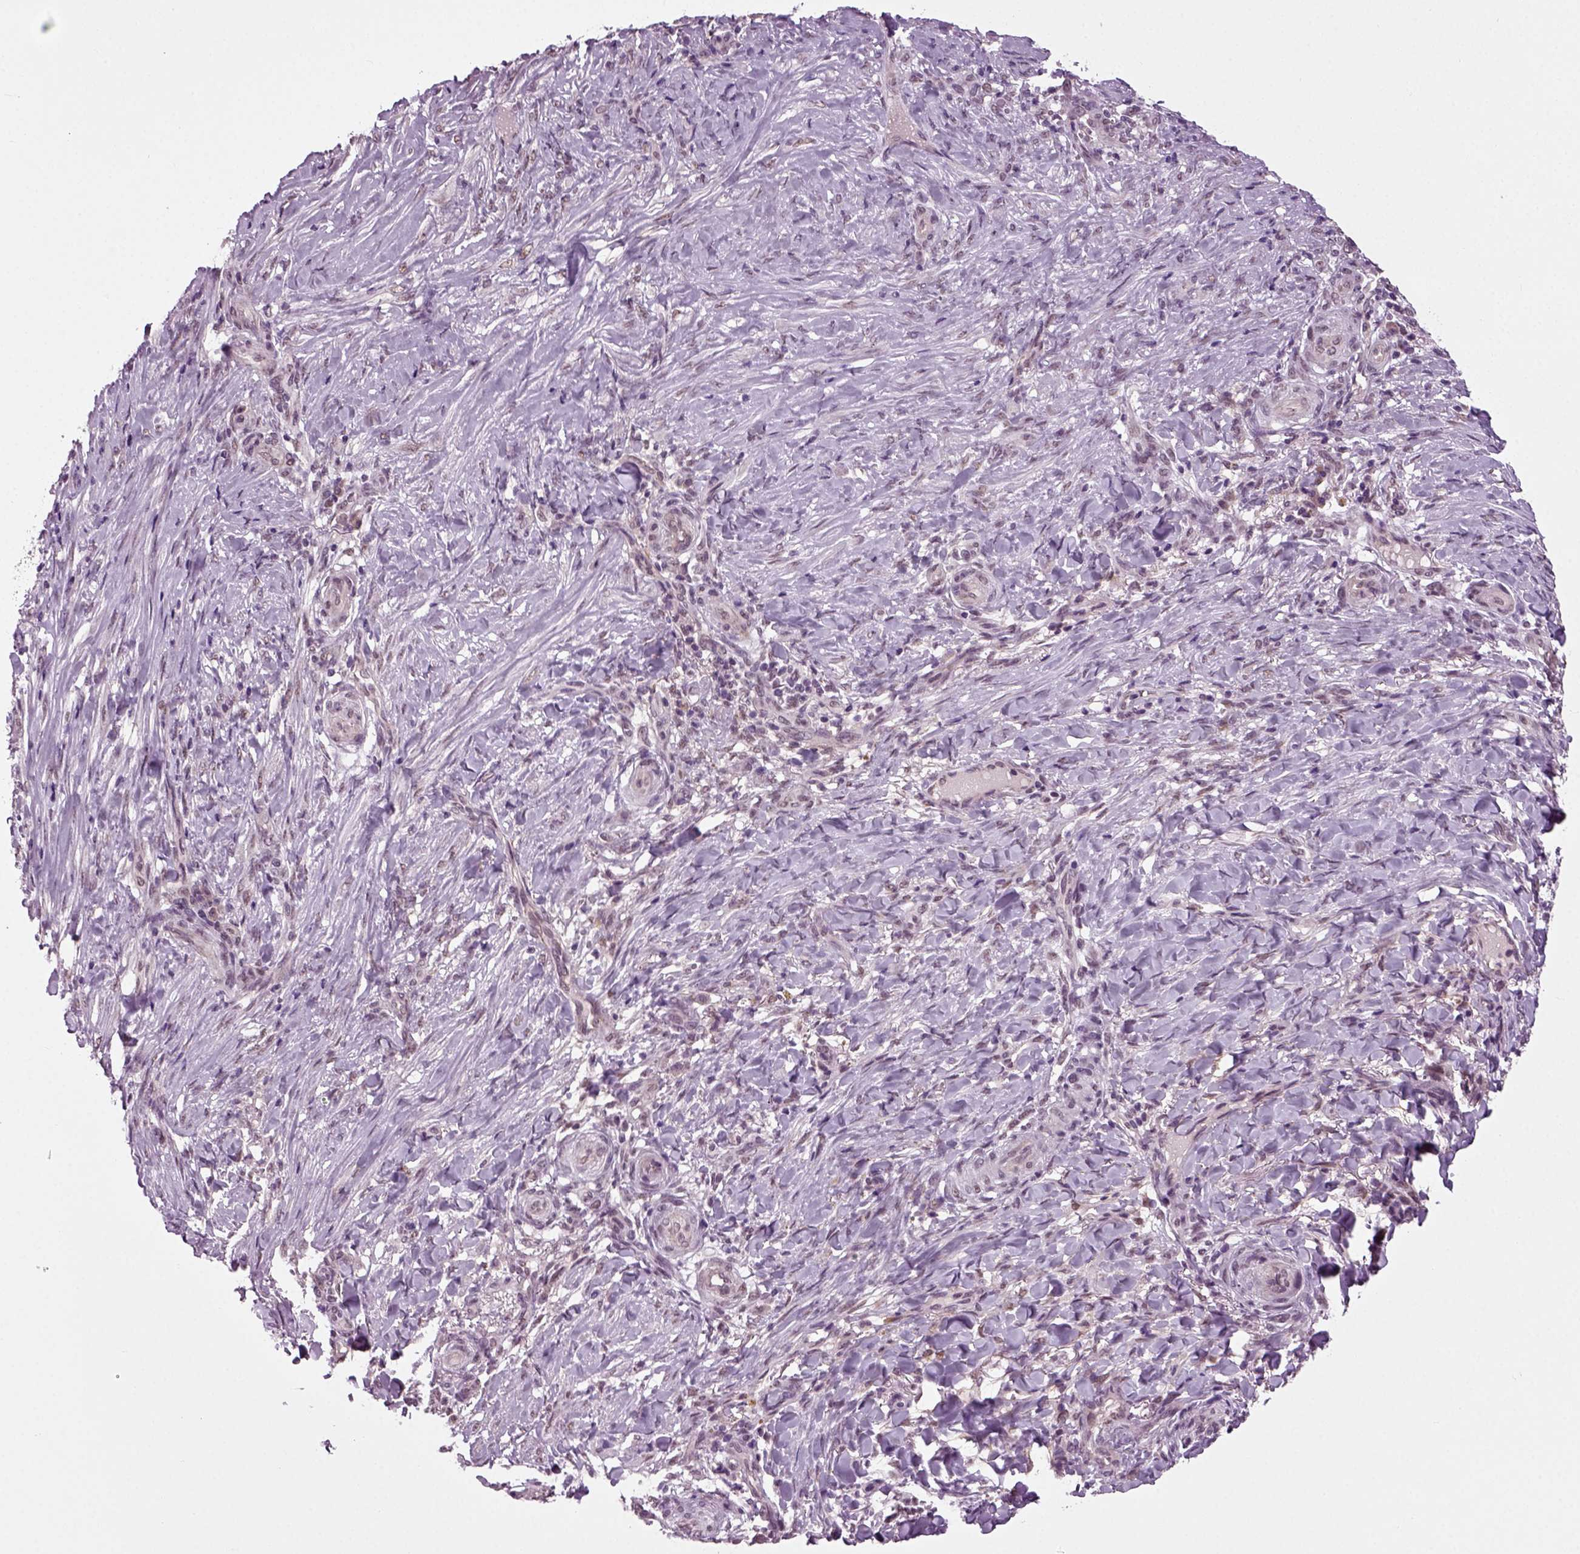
{"staining": {"intensity": "weak", "quantity": "<25%", "location": "nuclear"}, "tissue": "skin cancer", "cell_type": "Tumor cells", "image_type": "cancer", "snomed": [{"axis": "morphology", "description": "Basal cell carcinoma"}, {"axis": "topography", "description": "Skin"}], "caption": "Tumor cells show no significant protein positivity in skin cancer (basal cell carcinoma). (DAB (3,3'-diaminobenzidine) IHC with hematoxylin counter stain).", "gene": "RCOR3", "patient": {"sex": "female", "age": 69}}